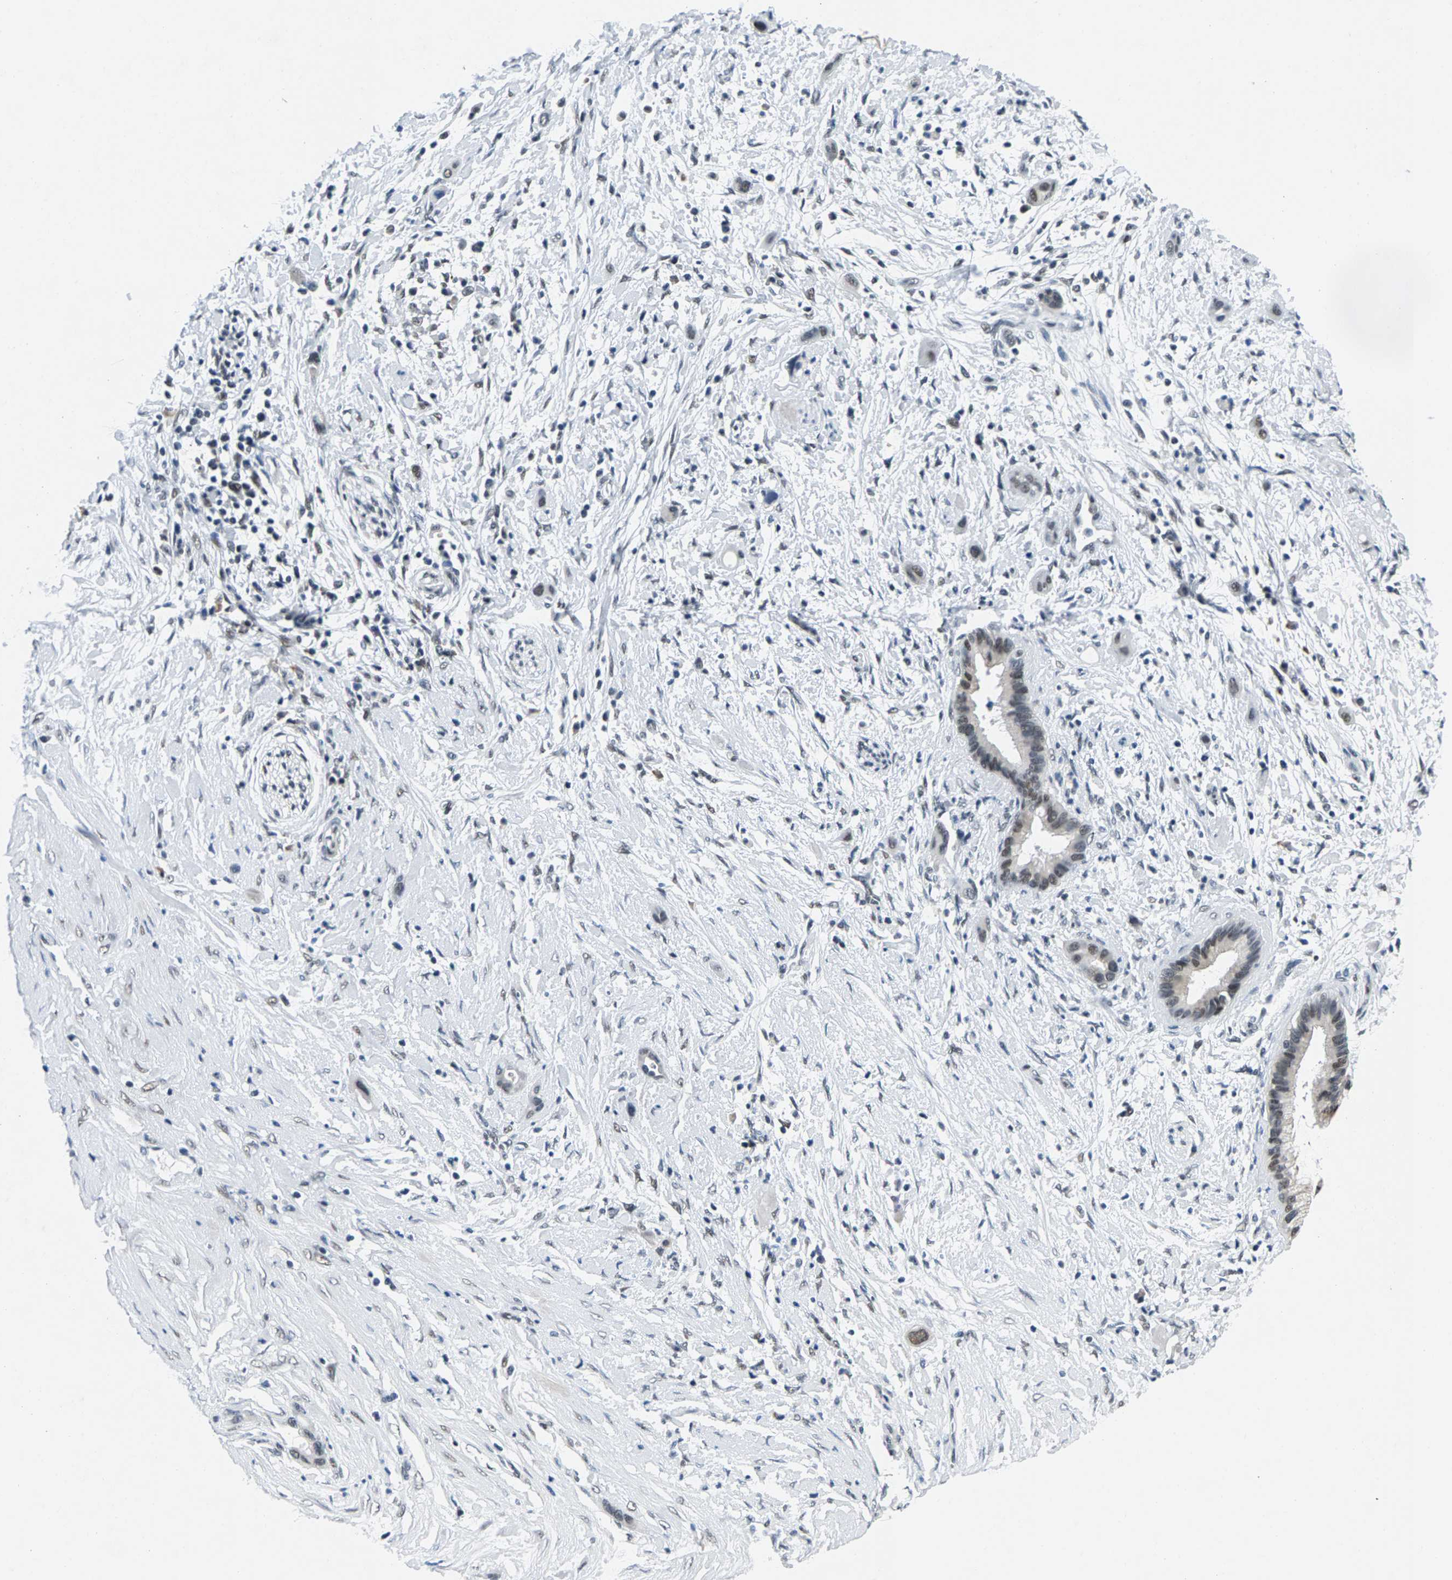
{"staining": {"intensity": "weak", "quantity": "<25%", "location": "nuclear"}, "tissue": "pancreatic cancer", "cell_type": "Tumor cells", "image_type": "cancer", "snomed": [{"axis": "morphology", "description": "Adenocarcinoma, NOS"}, {"axis": "topography", "description": "Pancreas"}], "caption": "This is an immunohistochemistry (IHC) histopathology image of adenocarcinoma (pancreatic). There is no positivity in tumor cells.", "gene": "ATF2", "patient": {"sex": "male", "age": 59}}